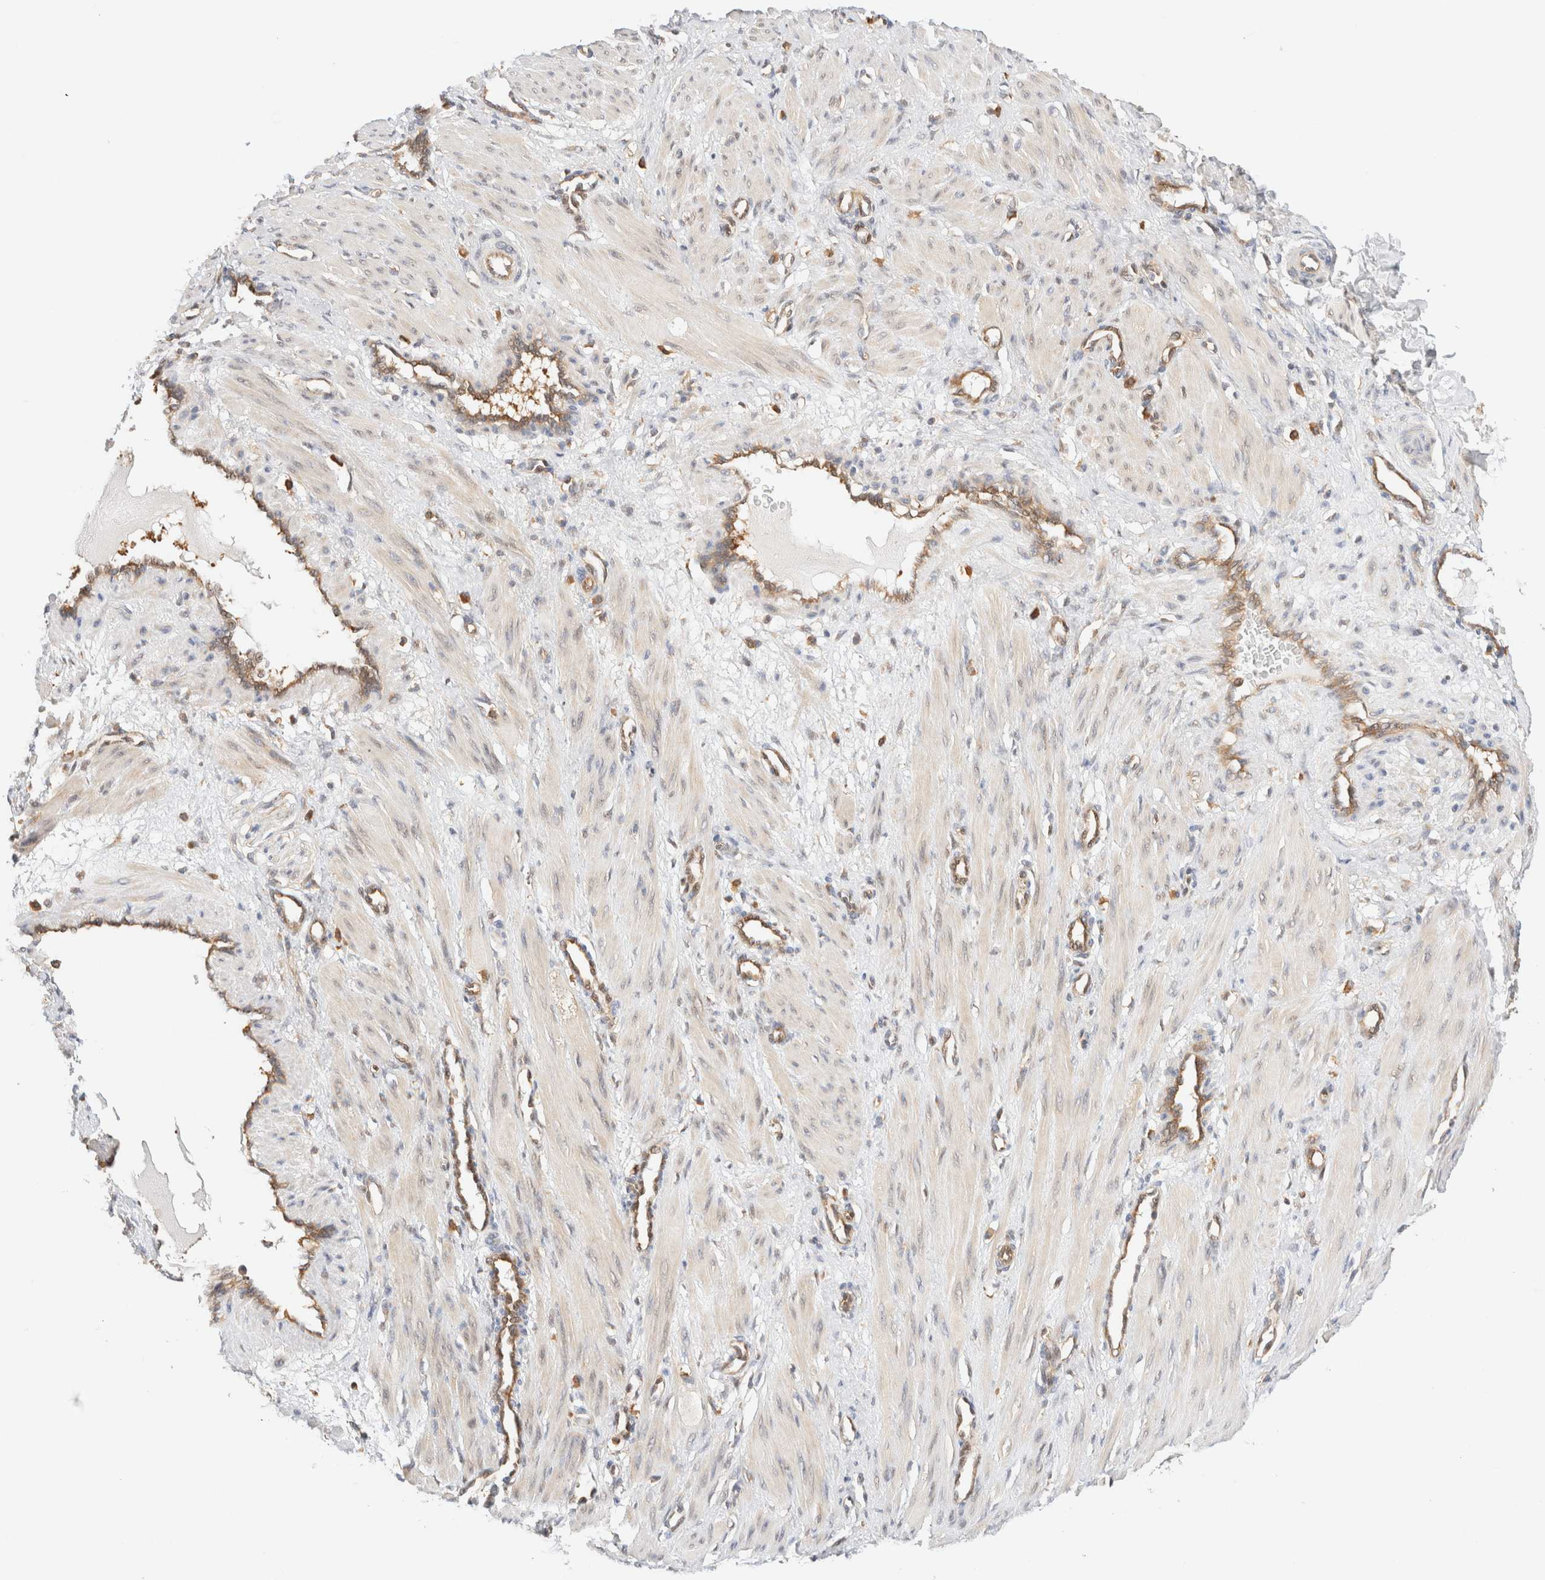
{"staining": {"intensity": "weak", "quantity": "<25%", "location": "cytoplasmic/membranous"}, "tissue": "smooth muscle", "cell_type": "Smooth muscle cells", "image_type": "normal", "snomed": [{"axis": "morphology", "description": "Normal tissue, NOS"}, {"axis": "topography", "description": "Endometrium"}], "caption": "Micrograph shows no protein expression in smooth muscle cells of normal smooth muscle. (Immunohistochemistry, brightfield microscopy, high magnification).", "gene": "RABEP1", "patient": {"sex": "female", "age": 33}}